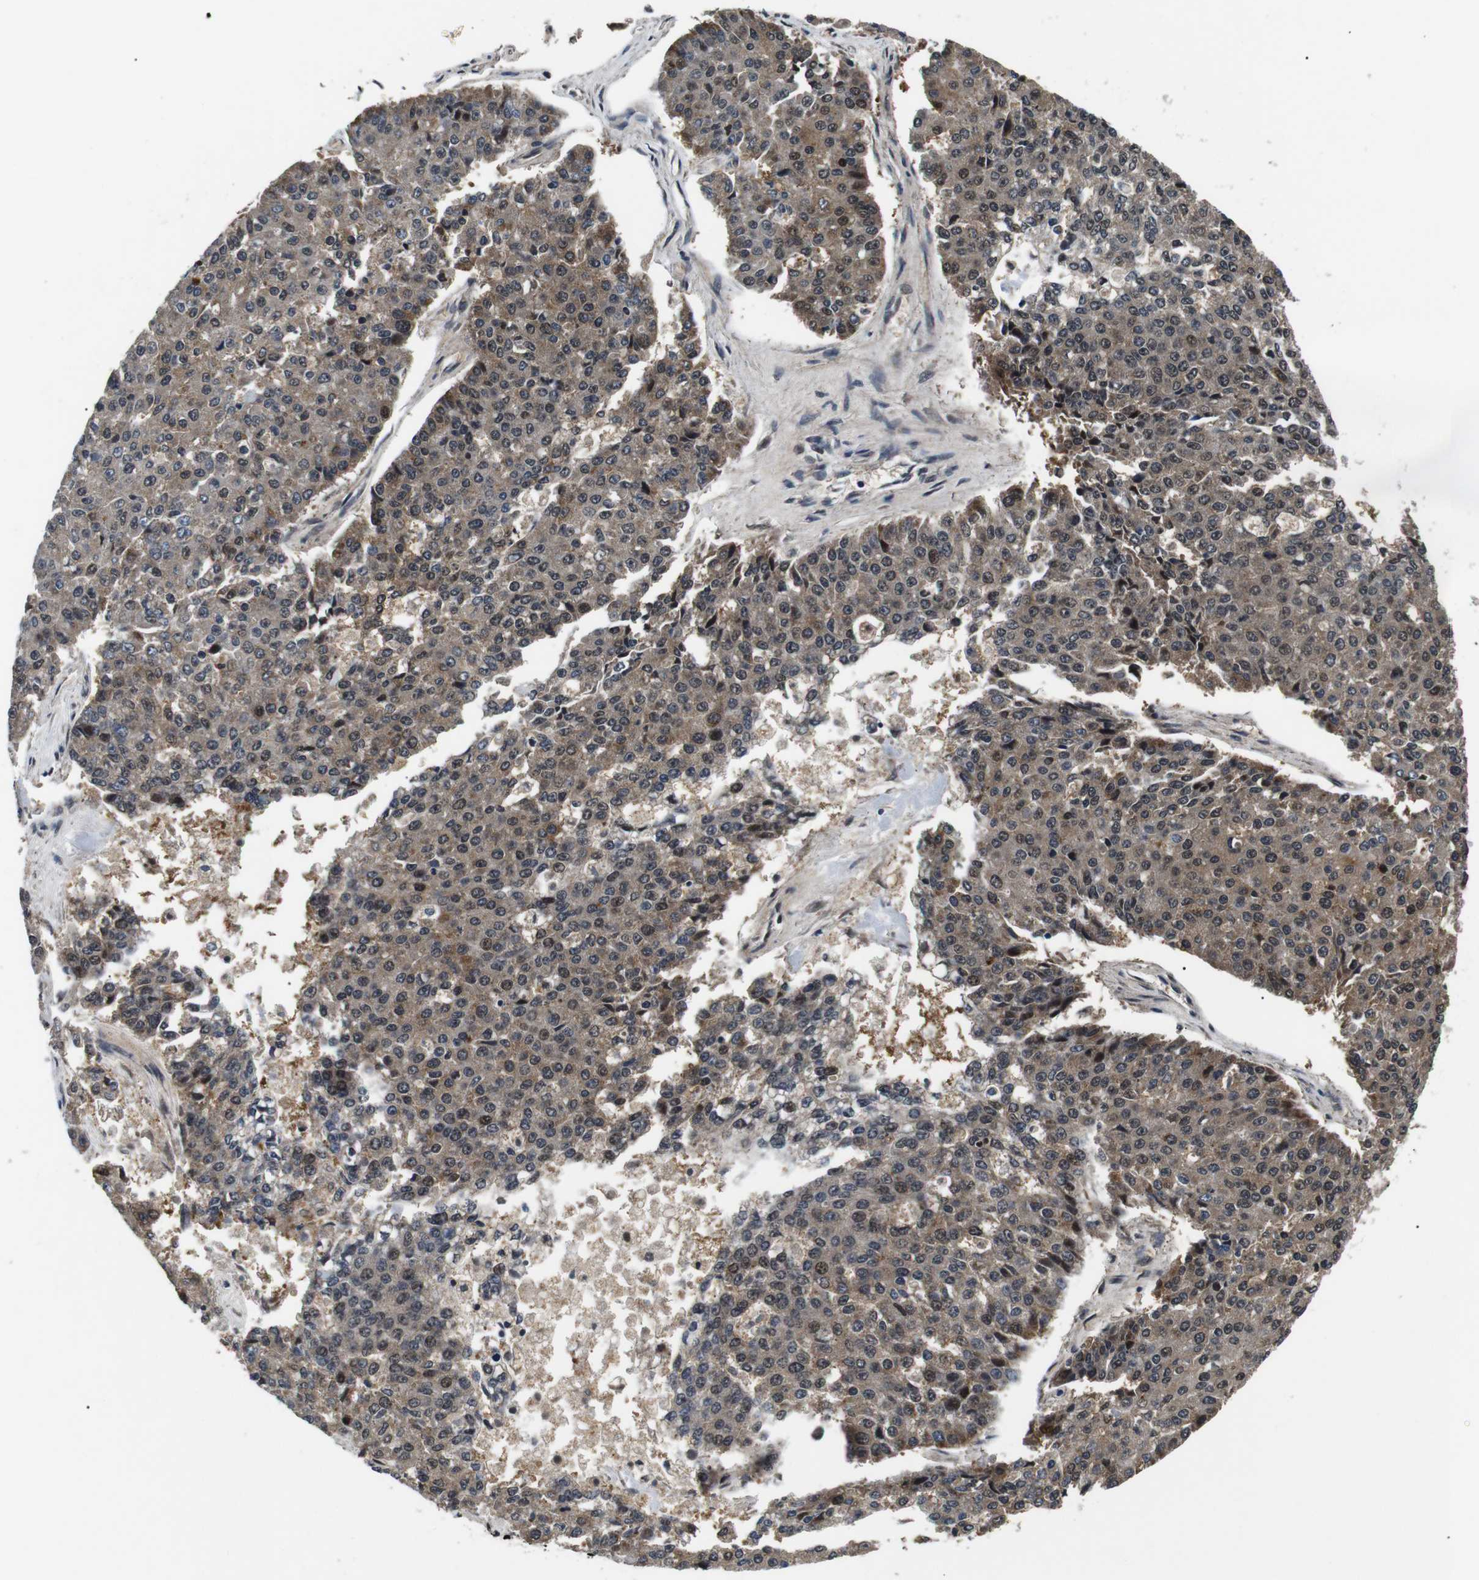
{"staining": {"intensity": "moderate", "quantity": "<25%", "location": "cytoplasmic/membranous,nuclear"}, "tissue": "pancreatic cancer", "cell_type": "Tumor cells", "image_type": "cancer", "snomed": [{"axis": "morphology", "description": "Adenocarcinoma, NOS"}, {"axis": "topography", "description": "Pancreas"}], "caption": "Immunohistochemistry image of pancreatic cancer stained for a protein (brown), which demonstrates low levels of moderate cytoplasmic/membranous and nuclear staining in about <25% of tumor cells.", "gene": "SKP1", "patient": {"sex": "male", "age": 50}}